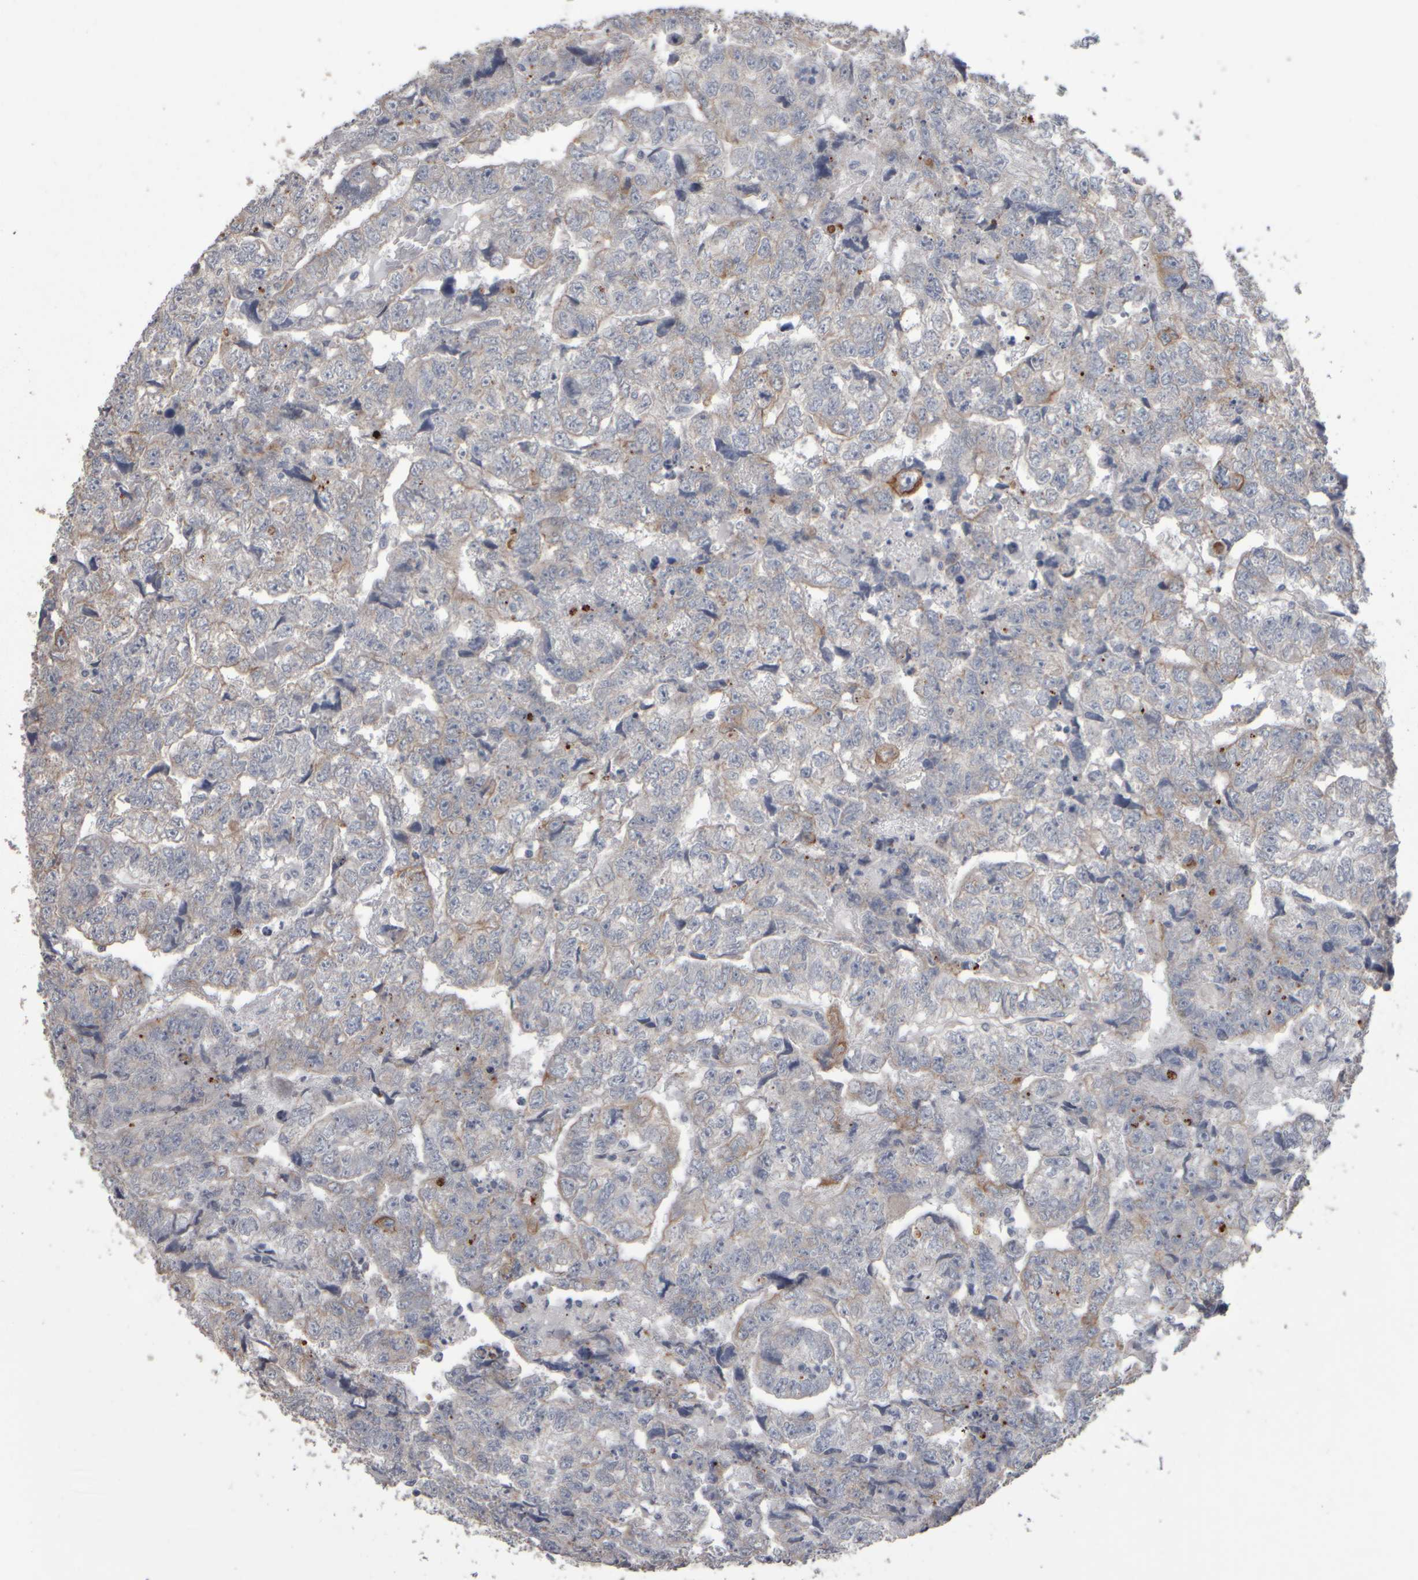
{"staining": {"intensity": "moderate", "quantity": "<25%", "location": "cytoplasmic/membranous"}, "tissue": "testis cancer", "cell_type": "Tumor cells", "image_type": "cancer", "snomed": [{"axis": "morphology", "description": "Carcinoma, Embryonal, NOS"}, {"axis": "topography", "description": "Testis"}], "caption": "Testis embryonal carcinoma was stained to show a protein in brown. There is low levels of moderate cytoplasmic/membranous staining in about <25% of tumor cells.", "gene": "EPHX2", "patient": {"sex": "male", "age": 36}}